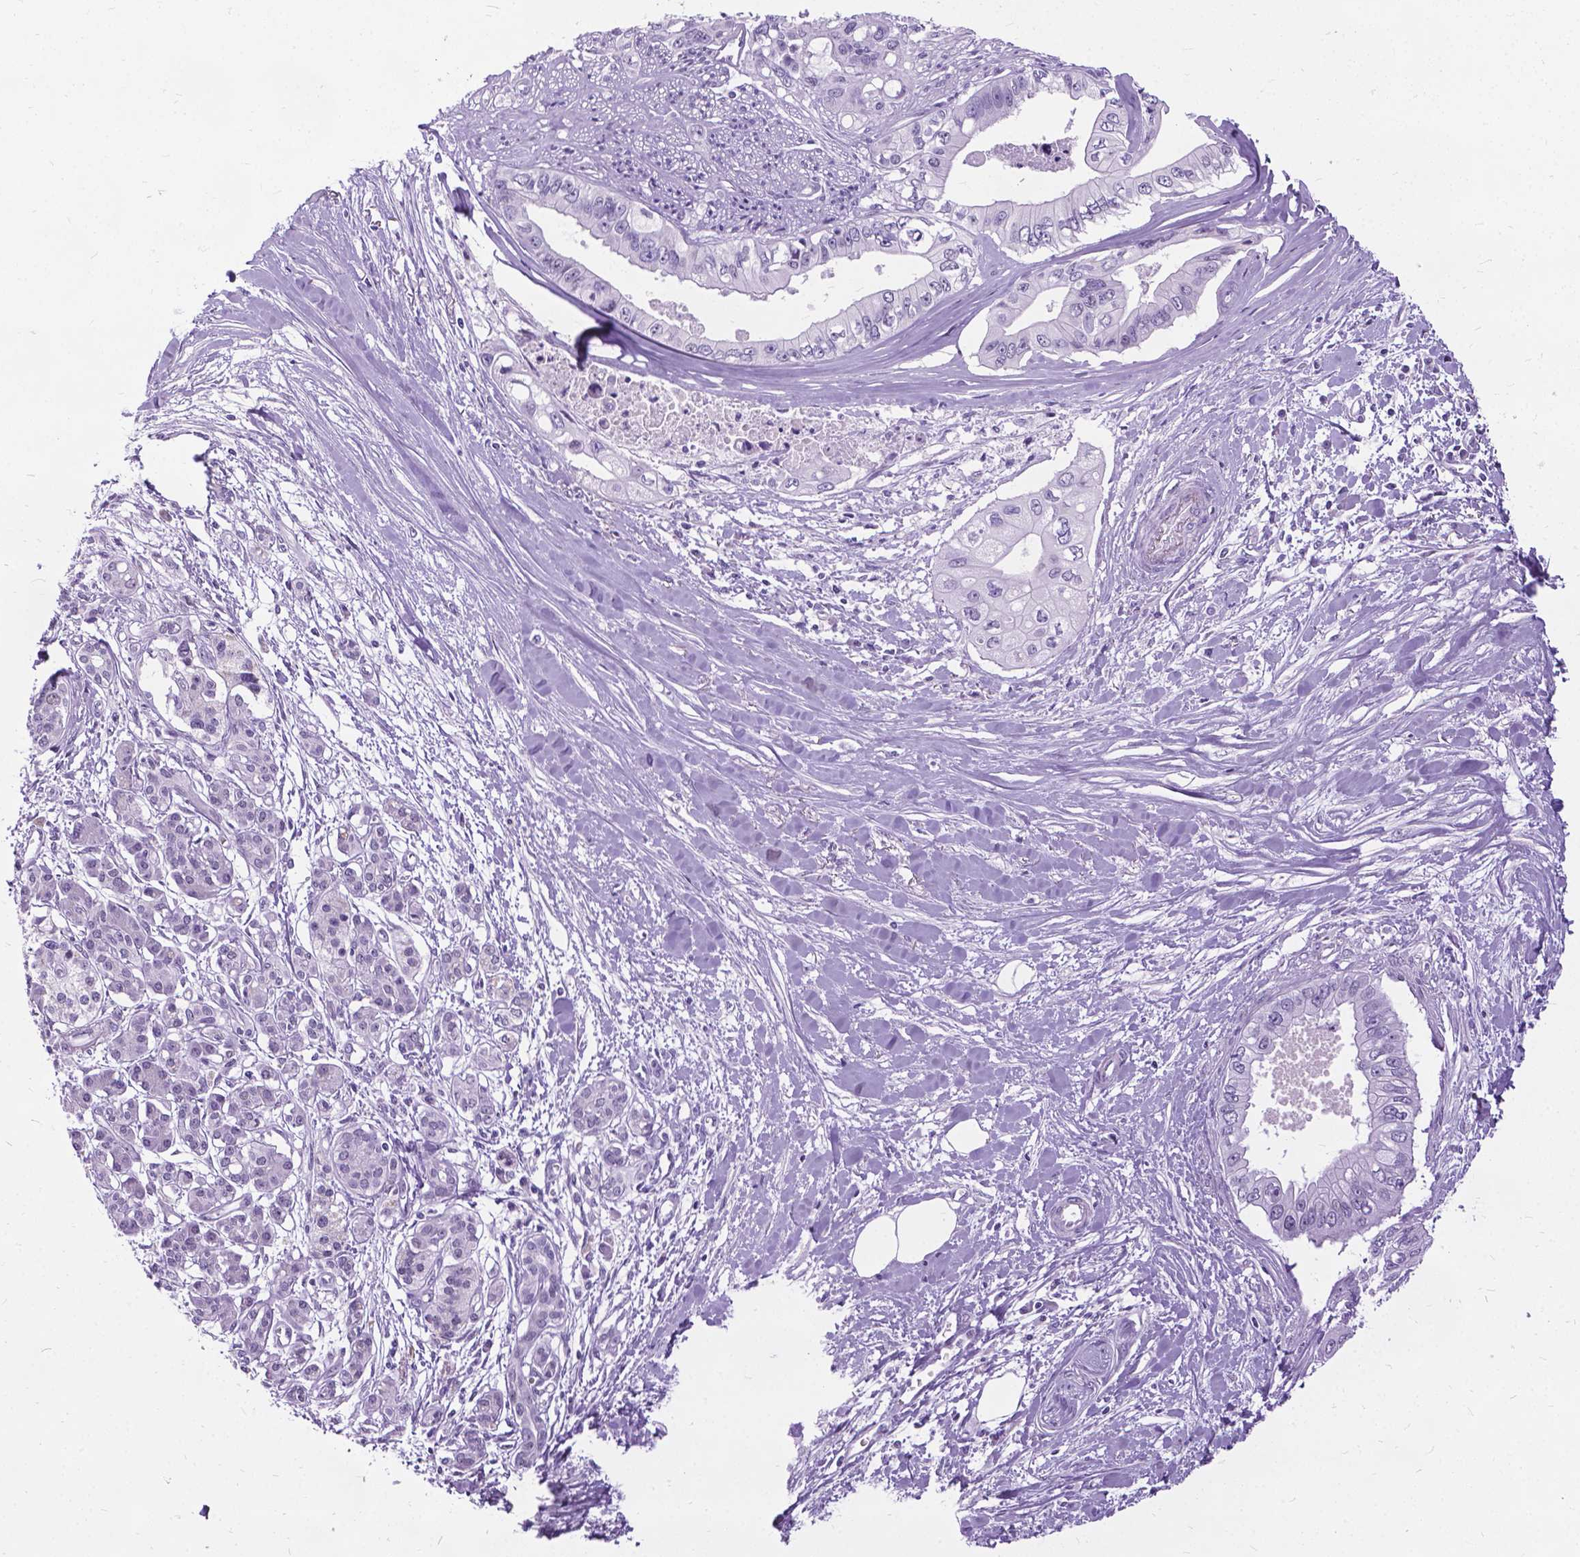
{"staining": {"intensity": "negative", "quantity": "none", "location": "none"}, "tissue": "pancreatic cancer", "cell_type": "Tumor cells", "image_type": "cancer", "snomed": [{"axis": "morphology", "description": "Adenocarcinoma, NOS"}, {"axis": "topography", "description": "Pancreas"}], "caption": "The immunohistochemistry (IHC) histopathology image has no significant staining in tumor cells of adenocarcinoma (pancreatic) tissue.", "gene": "PROB1", "patient": {"sex": "male", "age": 60}}